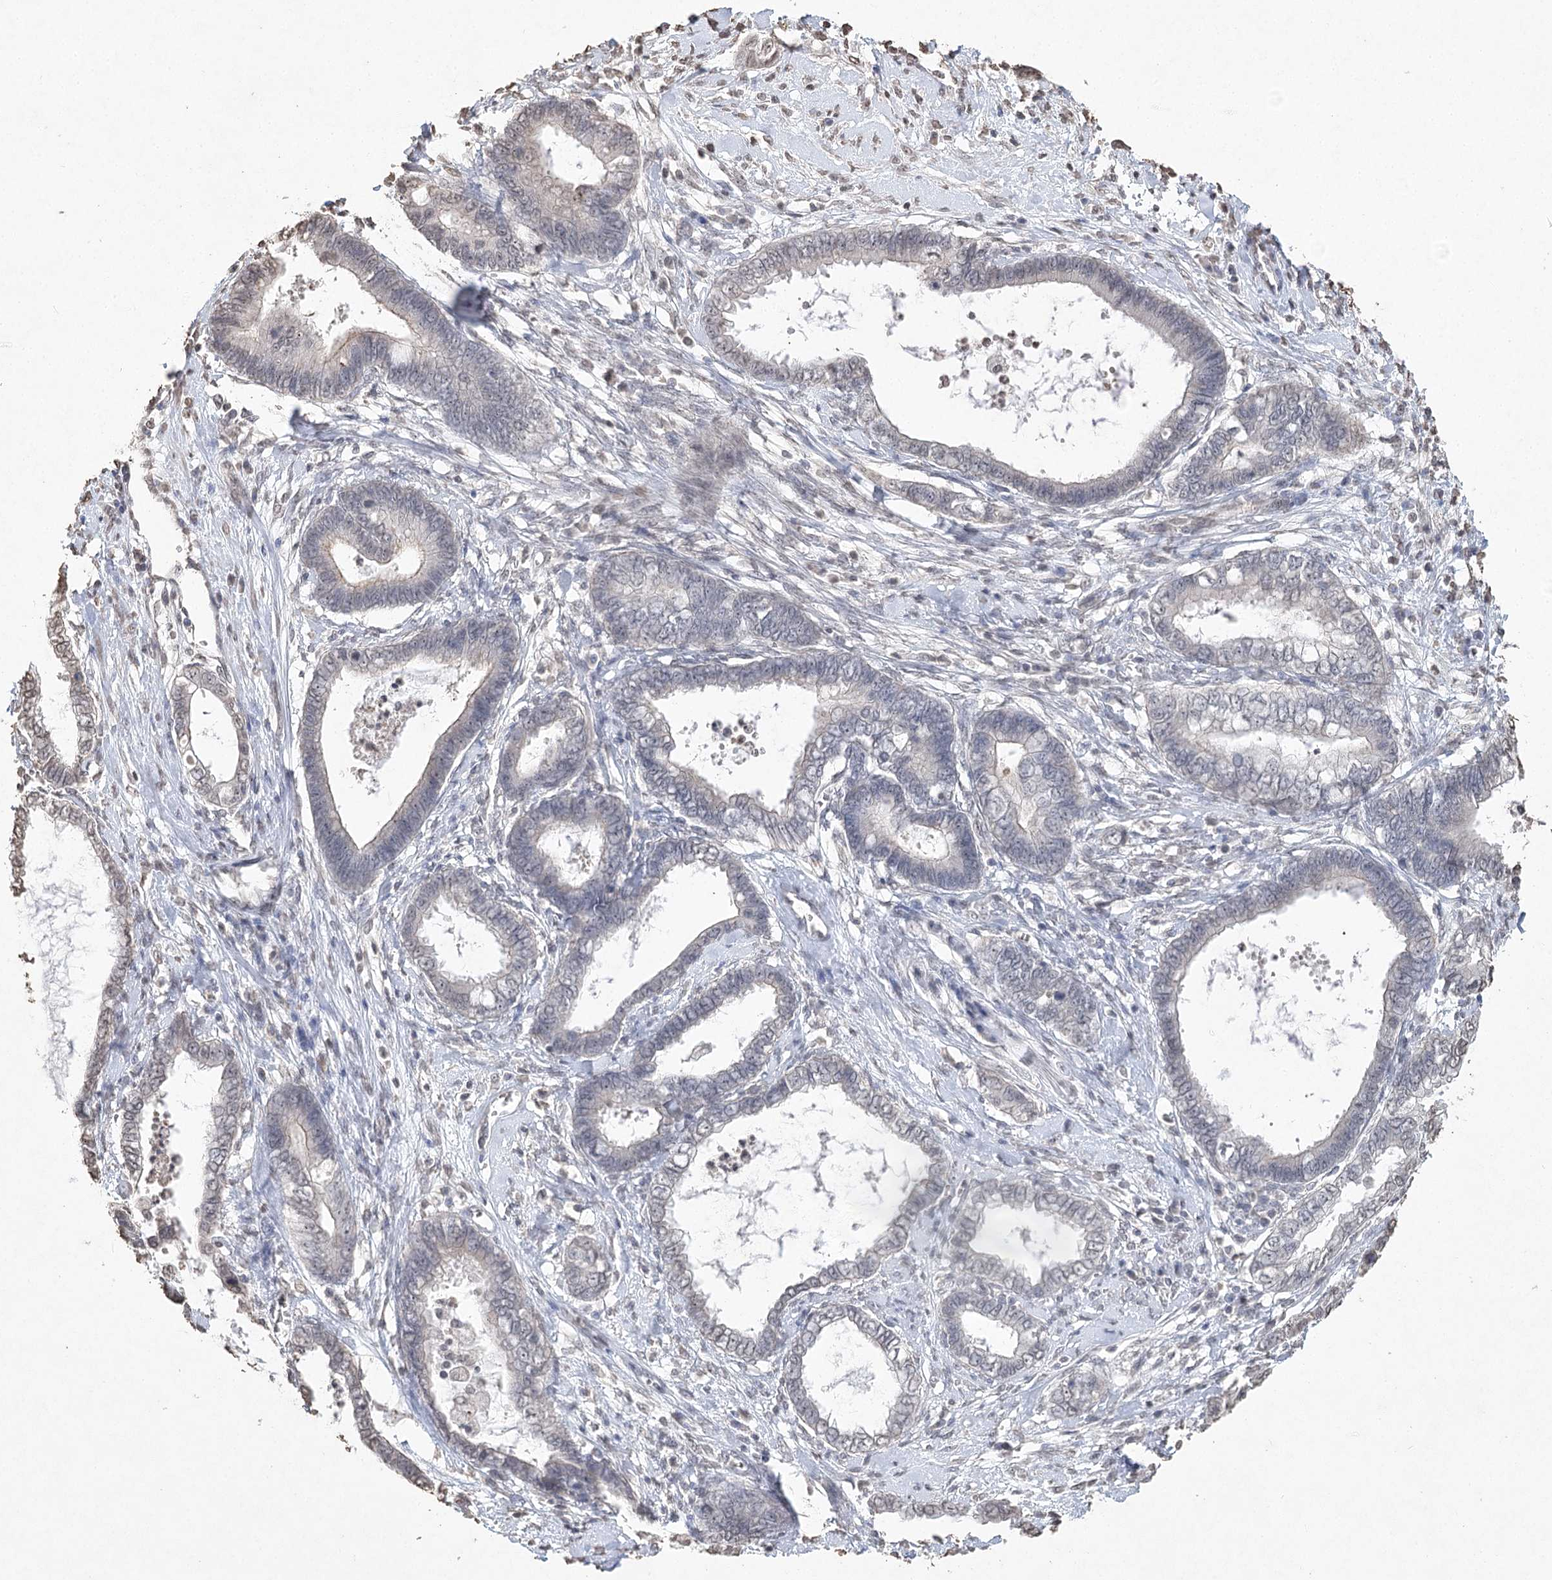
{"staining": {"intensity": "negative", "quantity": "none", "location": "none"}, "tissue": "cervical cancer", "cell_type": "Tumor cells", "image_type": "cancer", "snomed": [{"axis": "morphology", "description": "Adenocarcinoma, NOS"}, {"axis": "topography", "description": "Cervix"}], "caption": "DAB (3,3'-diaminobenzidine) immunohistochemical staining of human adenocarcinoma (cervical) displays no significant staining in tumor cells.", "gene": "DMXL1", "patient": {"sex": "female", "age": 44}}